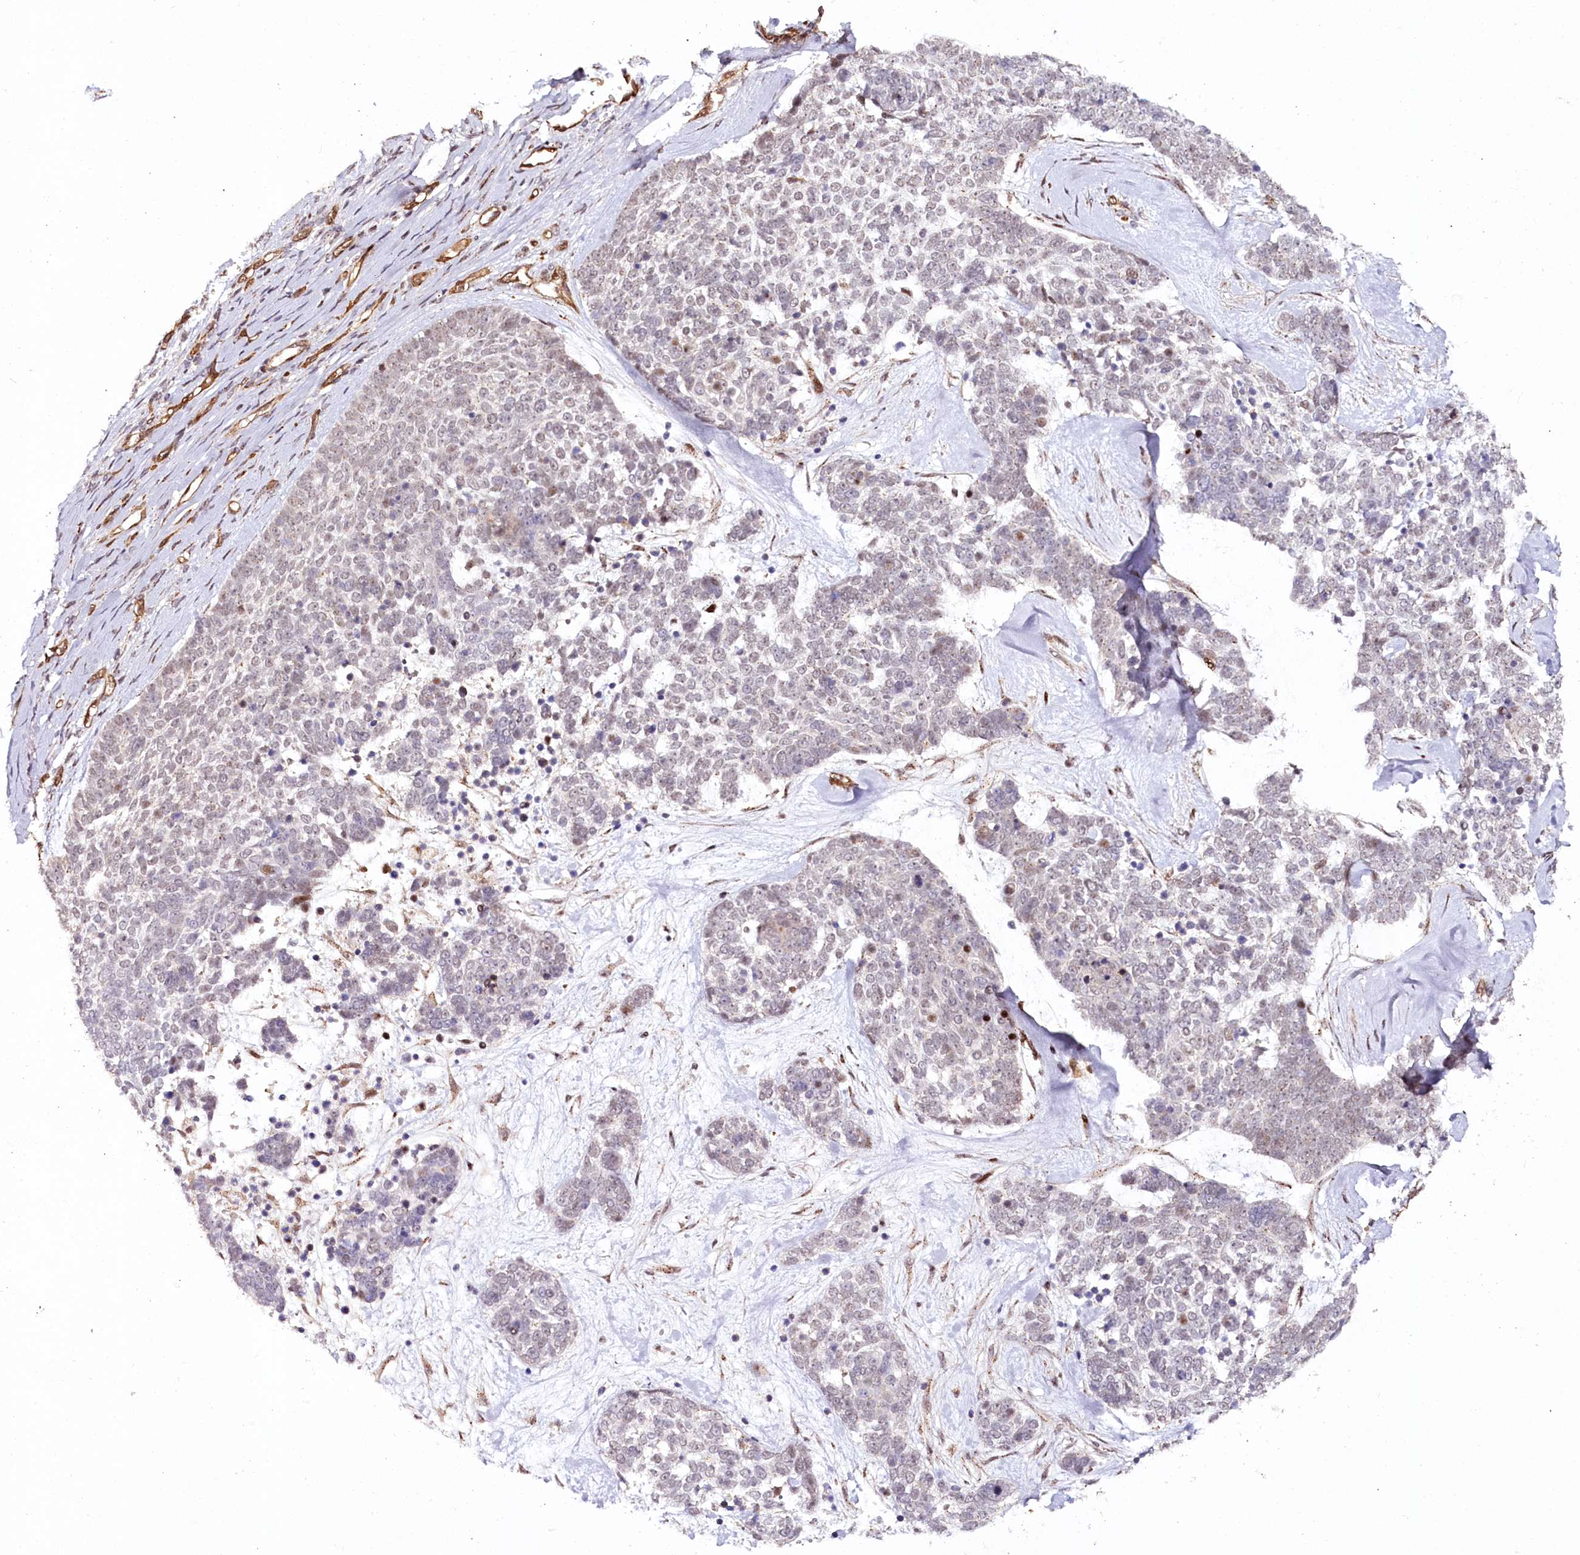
{"staining": {"intensity": "negative", "quantity": "none", "location": "none"}, "tissue": "skin cancer", "cell_type": "Tumor cells", "image_type": "cancer", "snomed": [{"axis": "morphology", "description": "Basal cell carcinoma"}, {"axis": "topography", "description": "Skin"}], "caption": "A micrograph of human skin basal cell carcinoma is negative for staining in tumor cells.", "gene": "COPG1", "patient": {"sex": "female", "age": 81}}